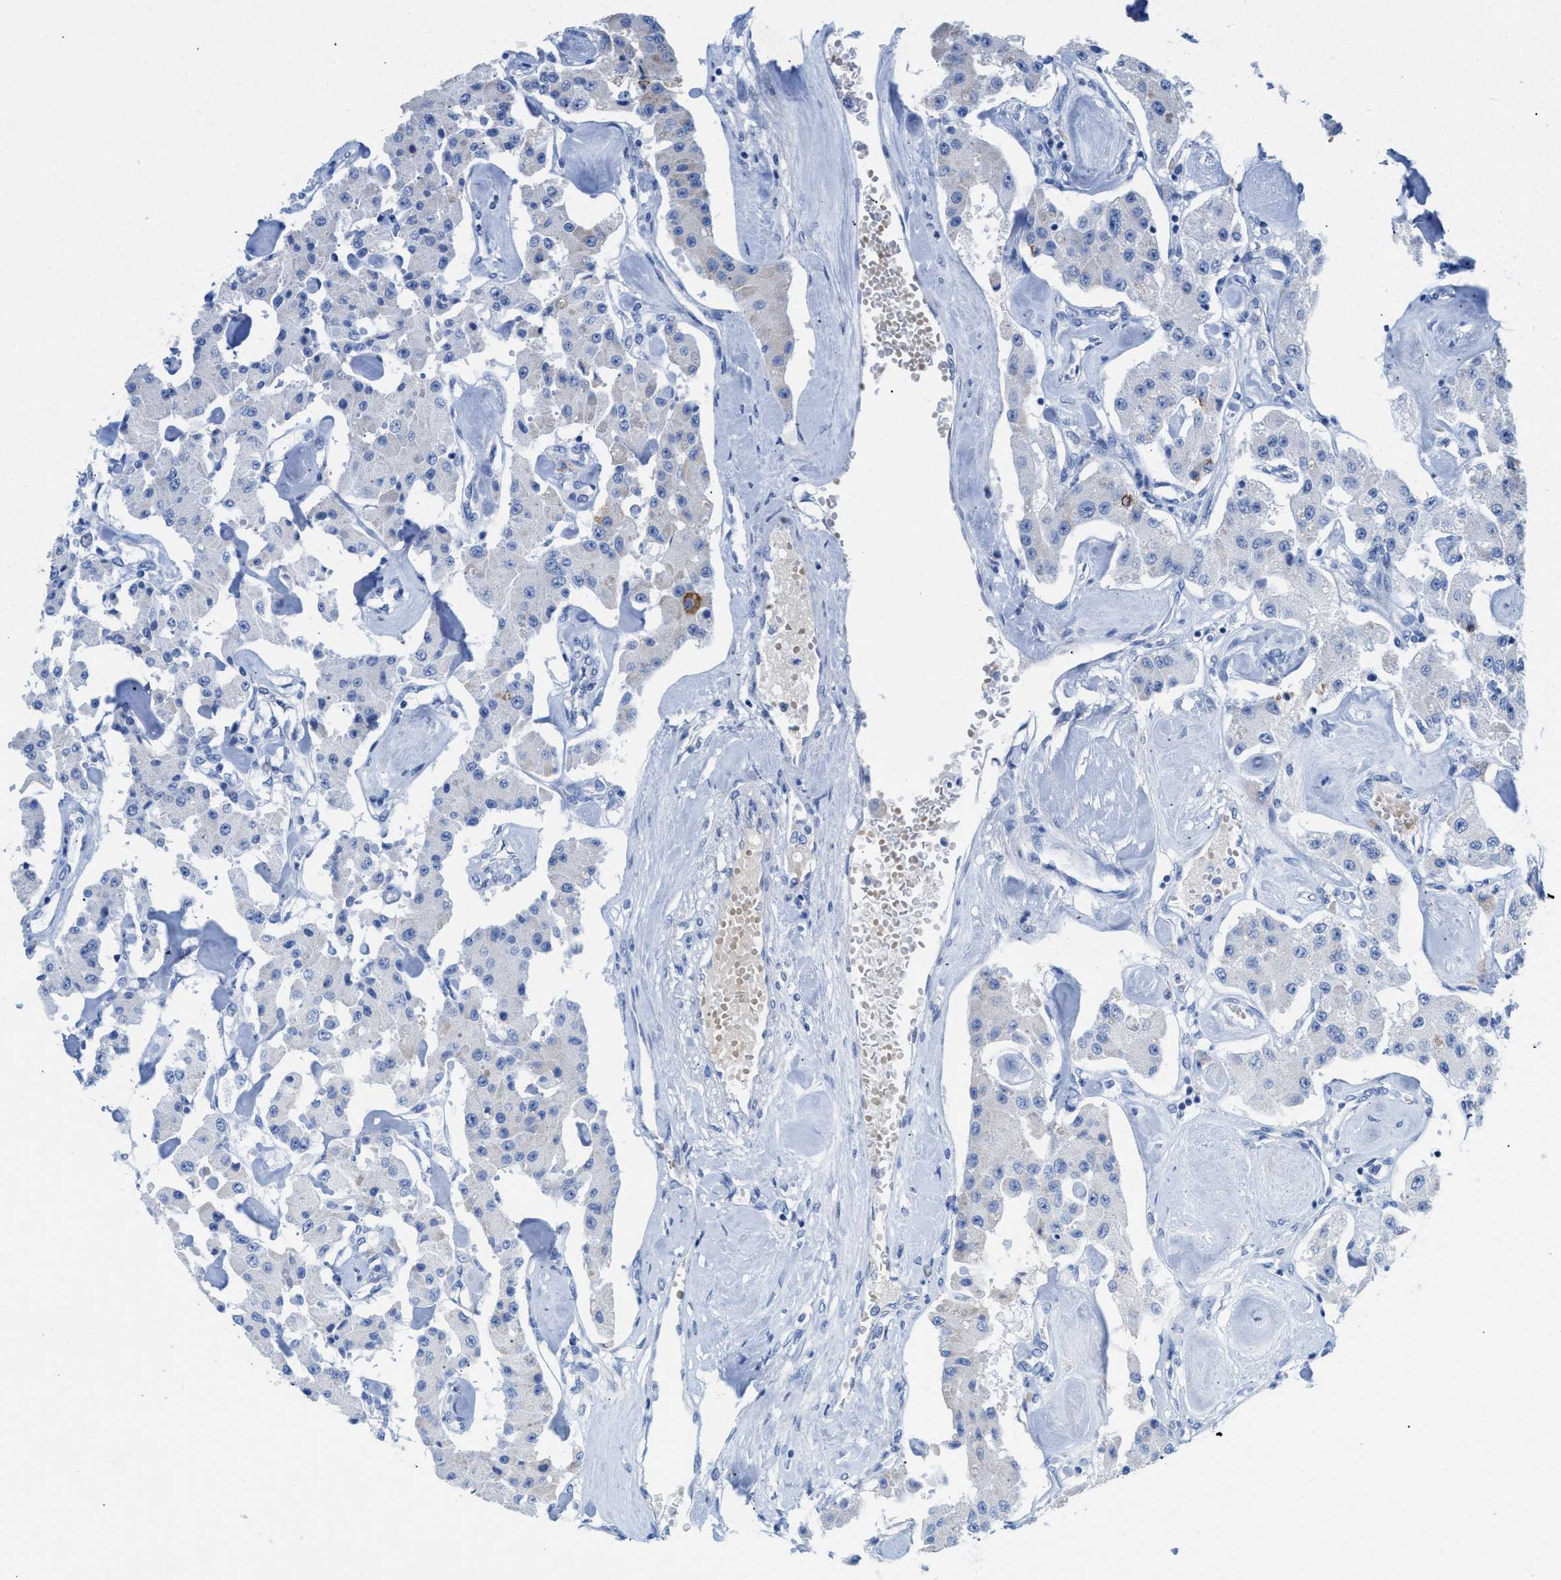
{"staining": {"intensity": "moderate", "quantity": "<25%", "location": "cytoplasmic/membranous"}, "tissue": "carcinoid", "cell_type": "Tumor cells", "image_type": "cancer", "snomed": [{"axis": "morphology", "description": "Carcinoid, malignant, NOS"}, {"axis": "topography", "description": "Pancreas"}], "caption": "Carcinoid (malignant) stained for a protein (brown) reveals moderate cytoplasmic/membranous positive staining in approximately <25% of tumor cells.", "gene": "ANKFN1", "patient": {"sex": "male", "age": 41}}